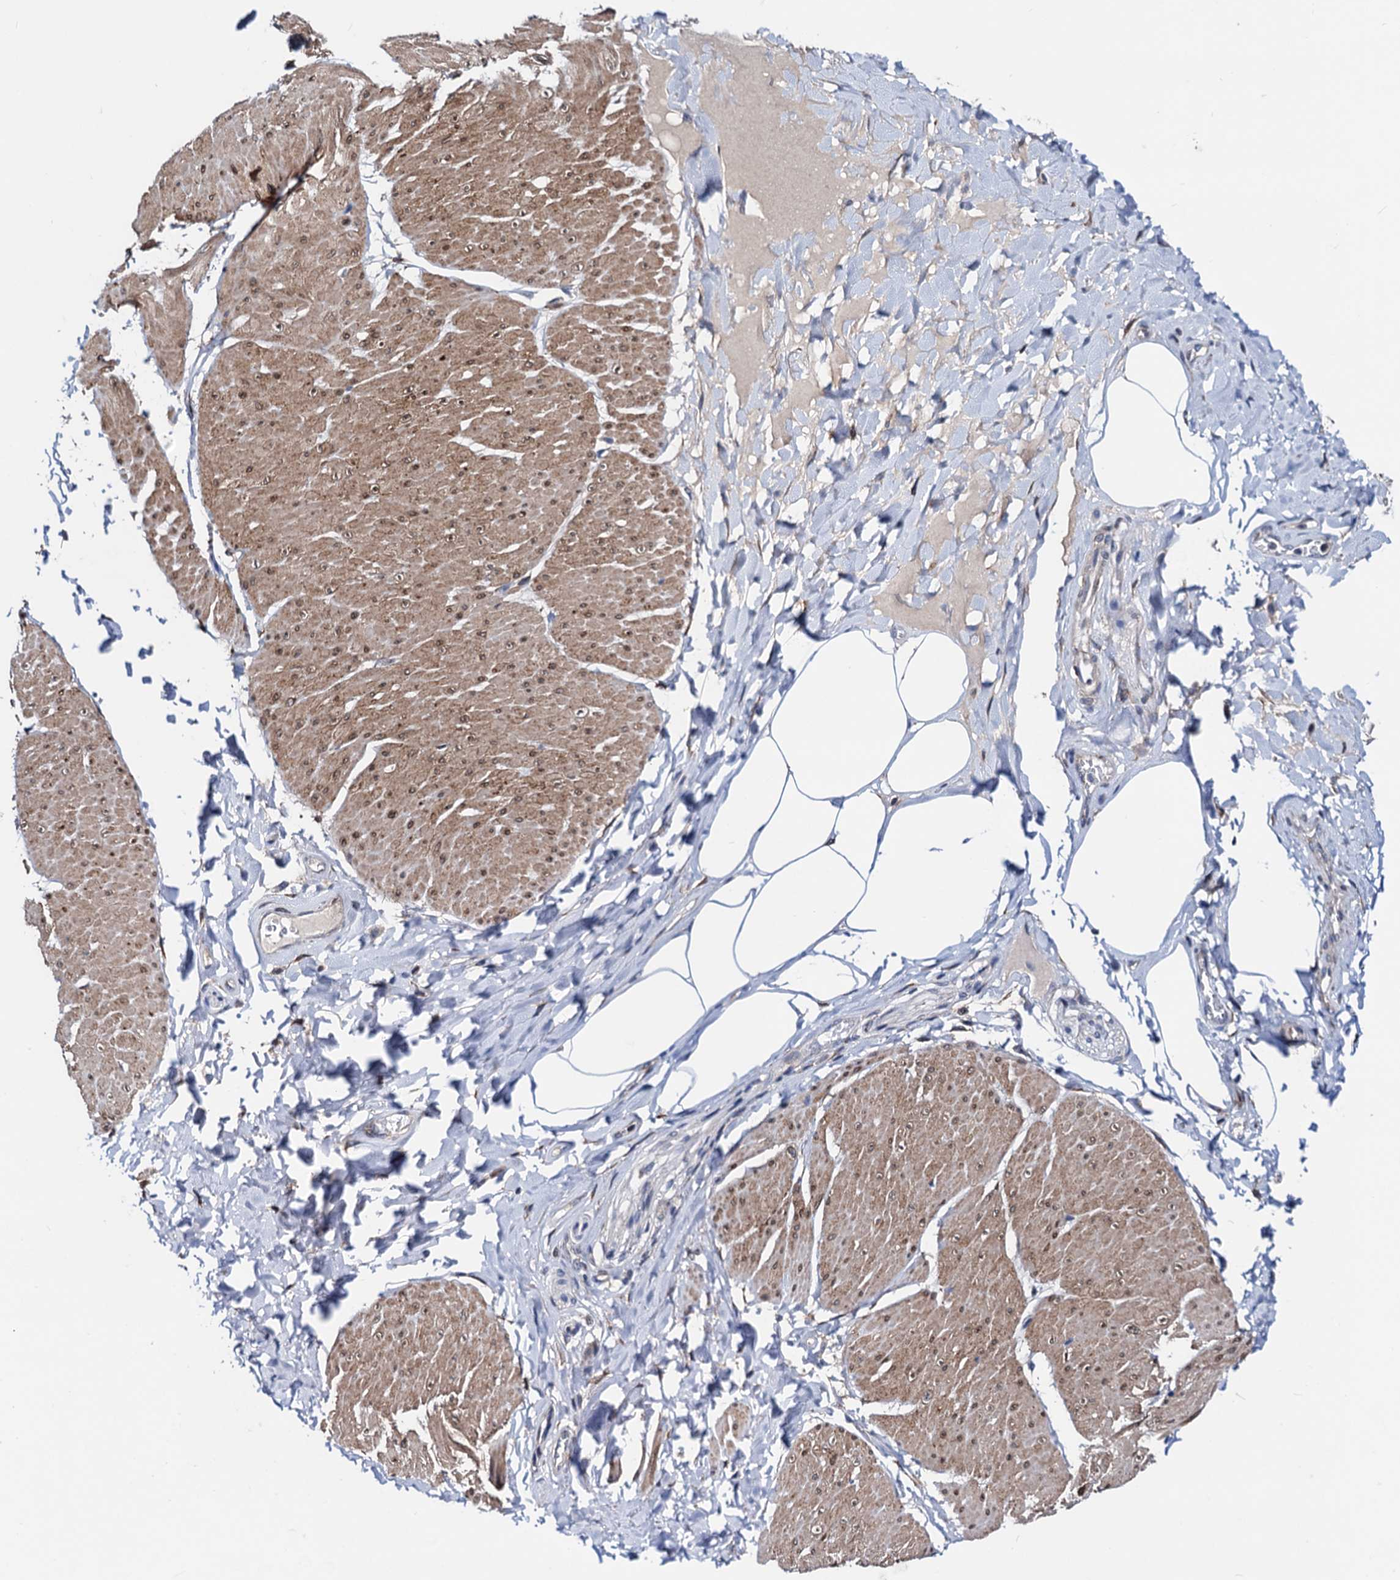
{"staining": {"intensity": "moderate", "quantity": "25%-75%", "location": "cytoplasmic/membranous,nuclear"}, "tissue": "smooth muscle", "cell_type": "Smooth muscle cells", "image_type": "normal", "snomed": [{"axis": "morphology", "description": "Urothelial carcinoma, High grade"}, {"axis": "topography", "description": "Urinary bladder"}], "caption": "A medium amount of moderate cytoplasmic/membranous,nuclear positivity is seen in about 25%-75% of smooth muscle cells in normal smooth muscle. (brown staining indicates protein expression, while blue staining denotes nuclei).", "gene": "COA4", "patient": {"sex": "male", "age": 46}}